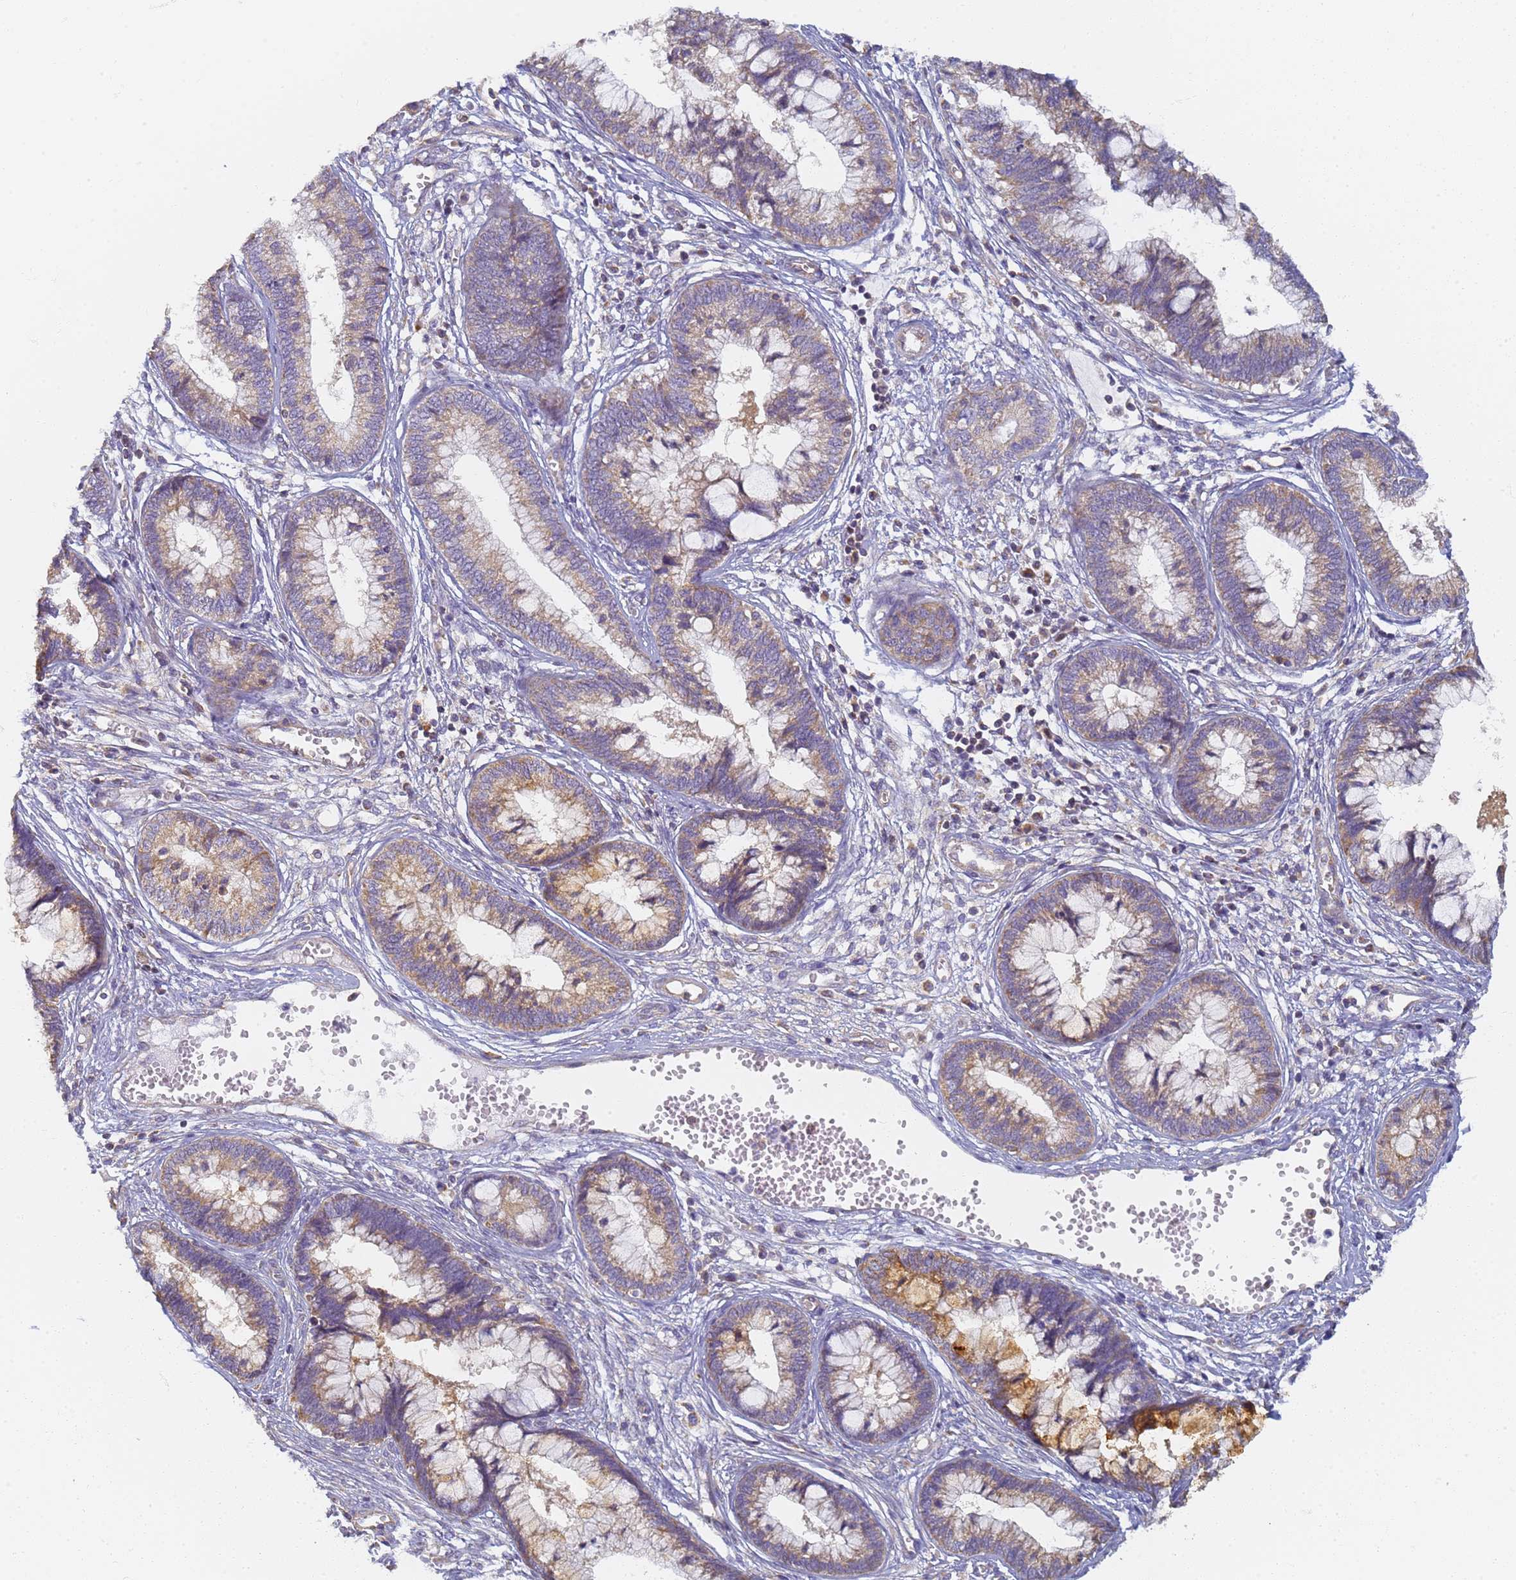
{"staining": {"intensity": "moderate", "quantity": "25%-75%", "location": "cytoplasmic/membranous"}, "tissue": "cervical cancer", "cell_type": "Tumor cells", "image_type": "cancer", "snomed": [{"axis": "morphology", "description": "Adenocarcinoma, NOS"}, {"axis": "topography", "description": "Cervix"}], "caption": "Protein staining by immunohistochemistry exhibits moderate cytoplasmic/membranous staining in about 25%-75% of tumor cells in cervical cancer (adenocarcinoma). (IHC, brightfield microscopy, high magnification).", "gene": "UTP23", "patient": {"sex": "female", "age": 44}}